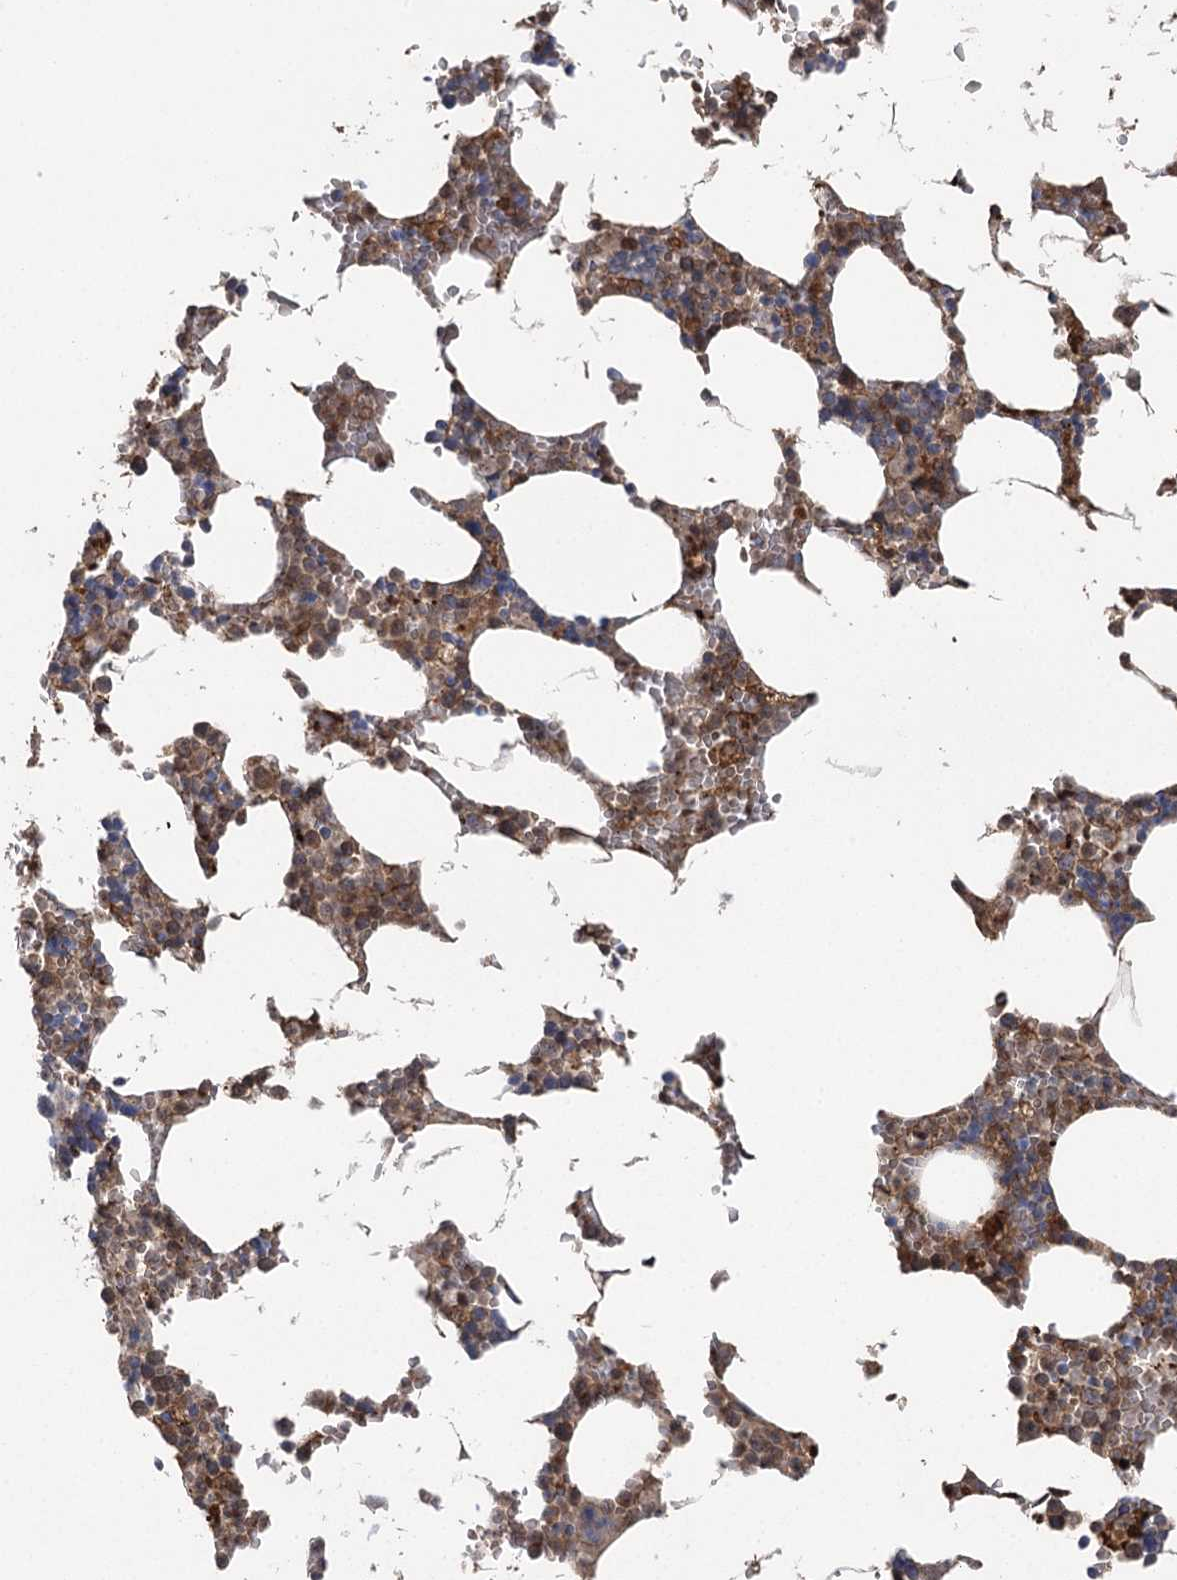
{"staining": {"intensity": "moderate", "quantity": "25%-75%", "location": "cytoplasmic/membranous"}, "tissue": "bone marrow", "cell_type": "Hematopoietic cells", "image_type": "normal", "snomed": [{"axis": "morphology", "description": "Normal tissue, NOS"}, {"axis": "topography", "description": "Bone marrow"}], "caption": "Immunohistochemistry (IHC) staining of unremarkable bone marrow, which displays medium levels of moderate cytoplasmic/membranous positivity in approximately 25%-75% of hematopoietic cells indicating moderate cytoplasmic/membranous protein staining. The staining was performed using DAB (brown) for protein detection and nuclei were counterstained in hematoxylin (blue).", "gene": "C12orf4", "patient": {"sex": "male", "age": 70}}